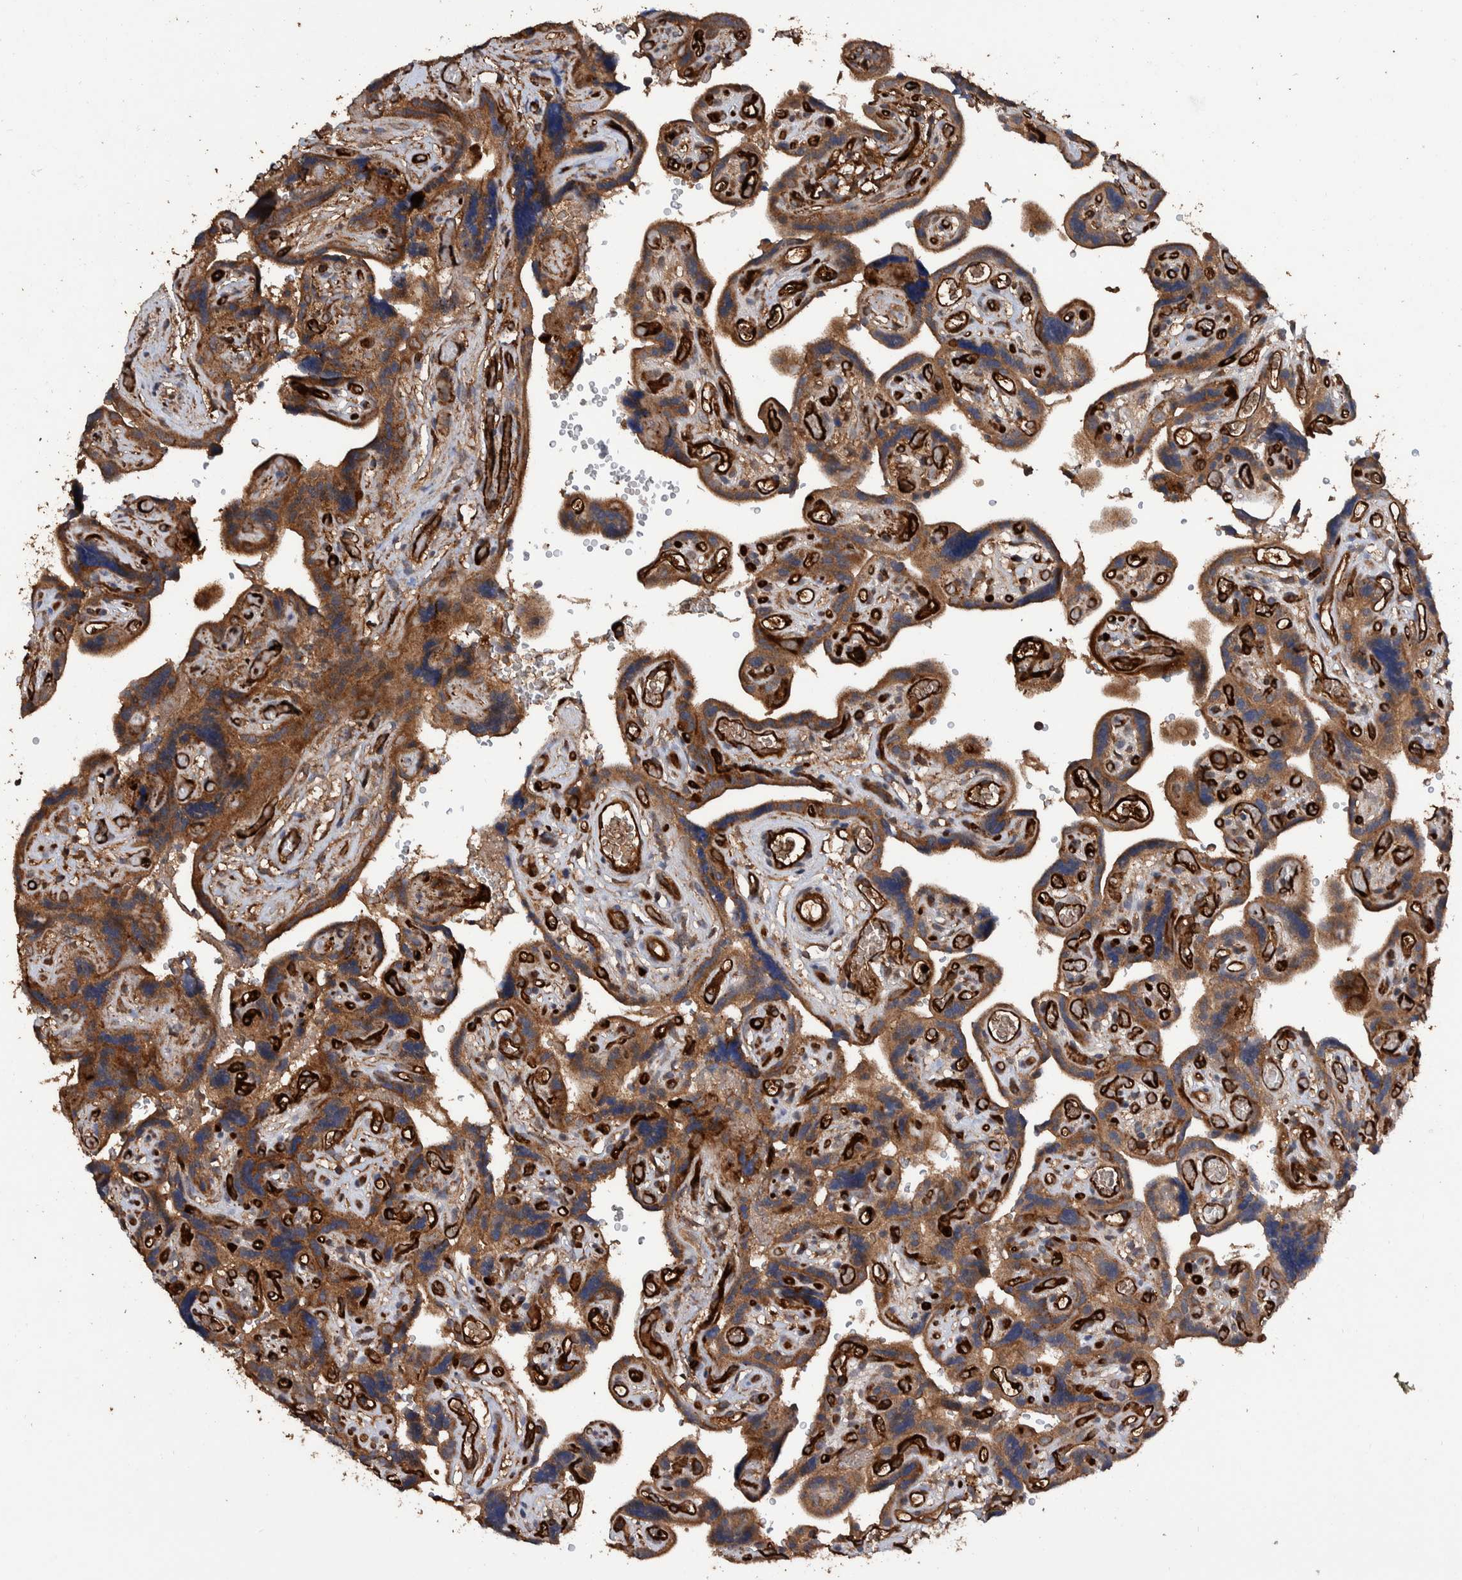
{"staining": {"intensity": "strong", "quantity": ">75%", "location": "cytoplasmic/membranous"}, "tissue": "placenta", "cell_type": "Decidual cells", "image_type": "normal", "snomed": [{"axis": "morphology", "description": "Normal tissue, NOS"}, {"axis": "topography", "description": "Placenta"}], "caption": "Human placenta stained with a brown dye displays strong cytoplasmic/membranous positive expression in about >75% of decidual cells.", "gene": "ENSG00000251537", "patient": {"sex": "female", "age": 30}}